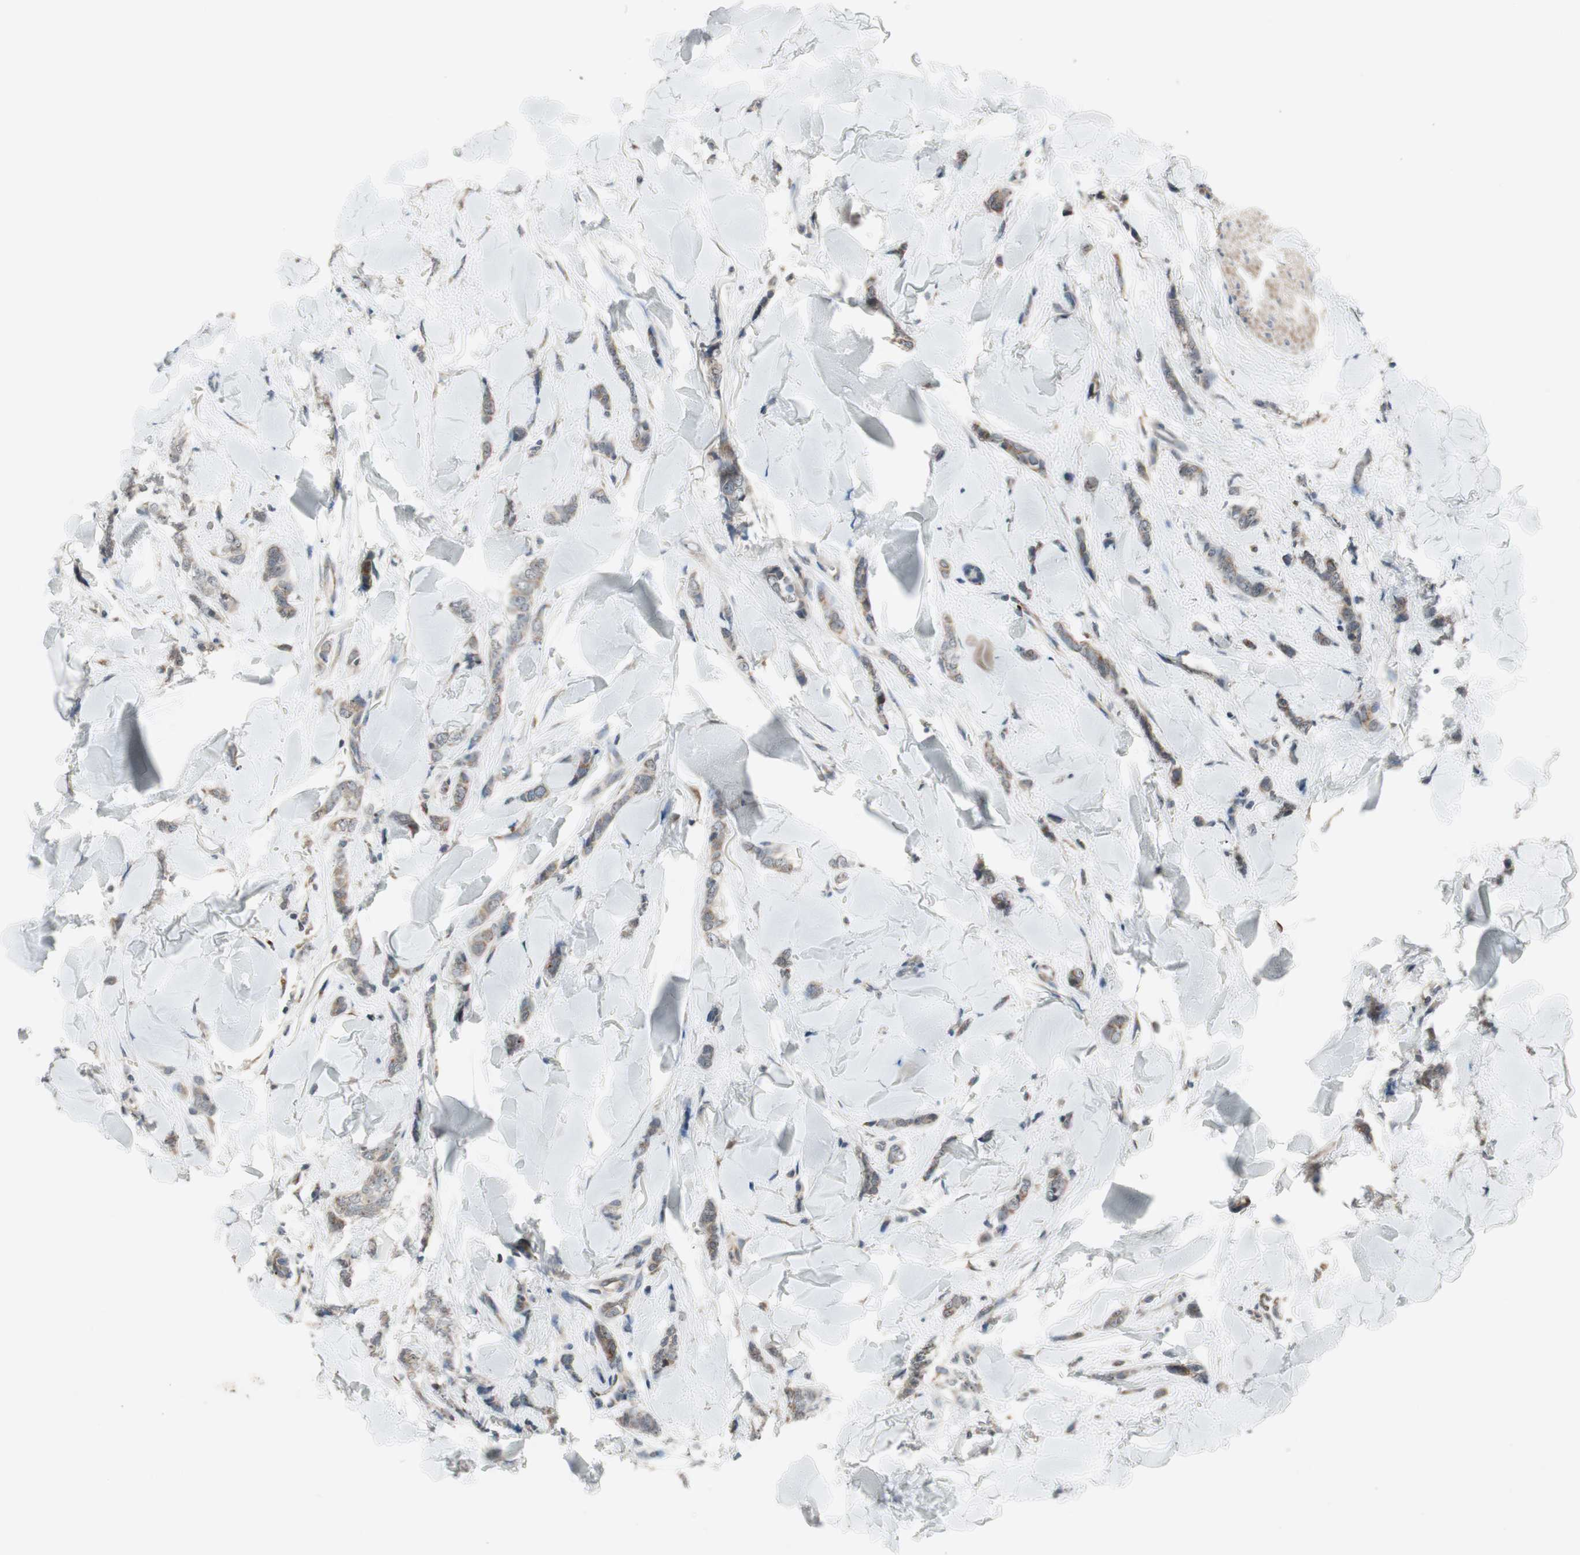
{"staining": {"intensity": "weak", "quantity": ">75%", "location": "cytoplasmic/membranous"}, "tissue": "breast cancer", "cell_type": "Tumor cells", "image_type": "cancer", "snomed": [{"axis": "morphology", "description": "Lobular carcinoma"}, {"axis": "topography", "description": "Skin"}, {"axis": "topography", "description": "Breast"}], "caption": "Immunohistochemical staining of human breast cancer shows low levels of weak cytoplasmic/membranous protein staining in about >75% of tumor cells.", "gene": "CPT1A", "patient": {"sex": "female", "age": 46}}